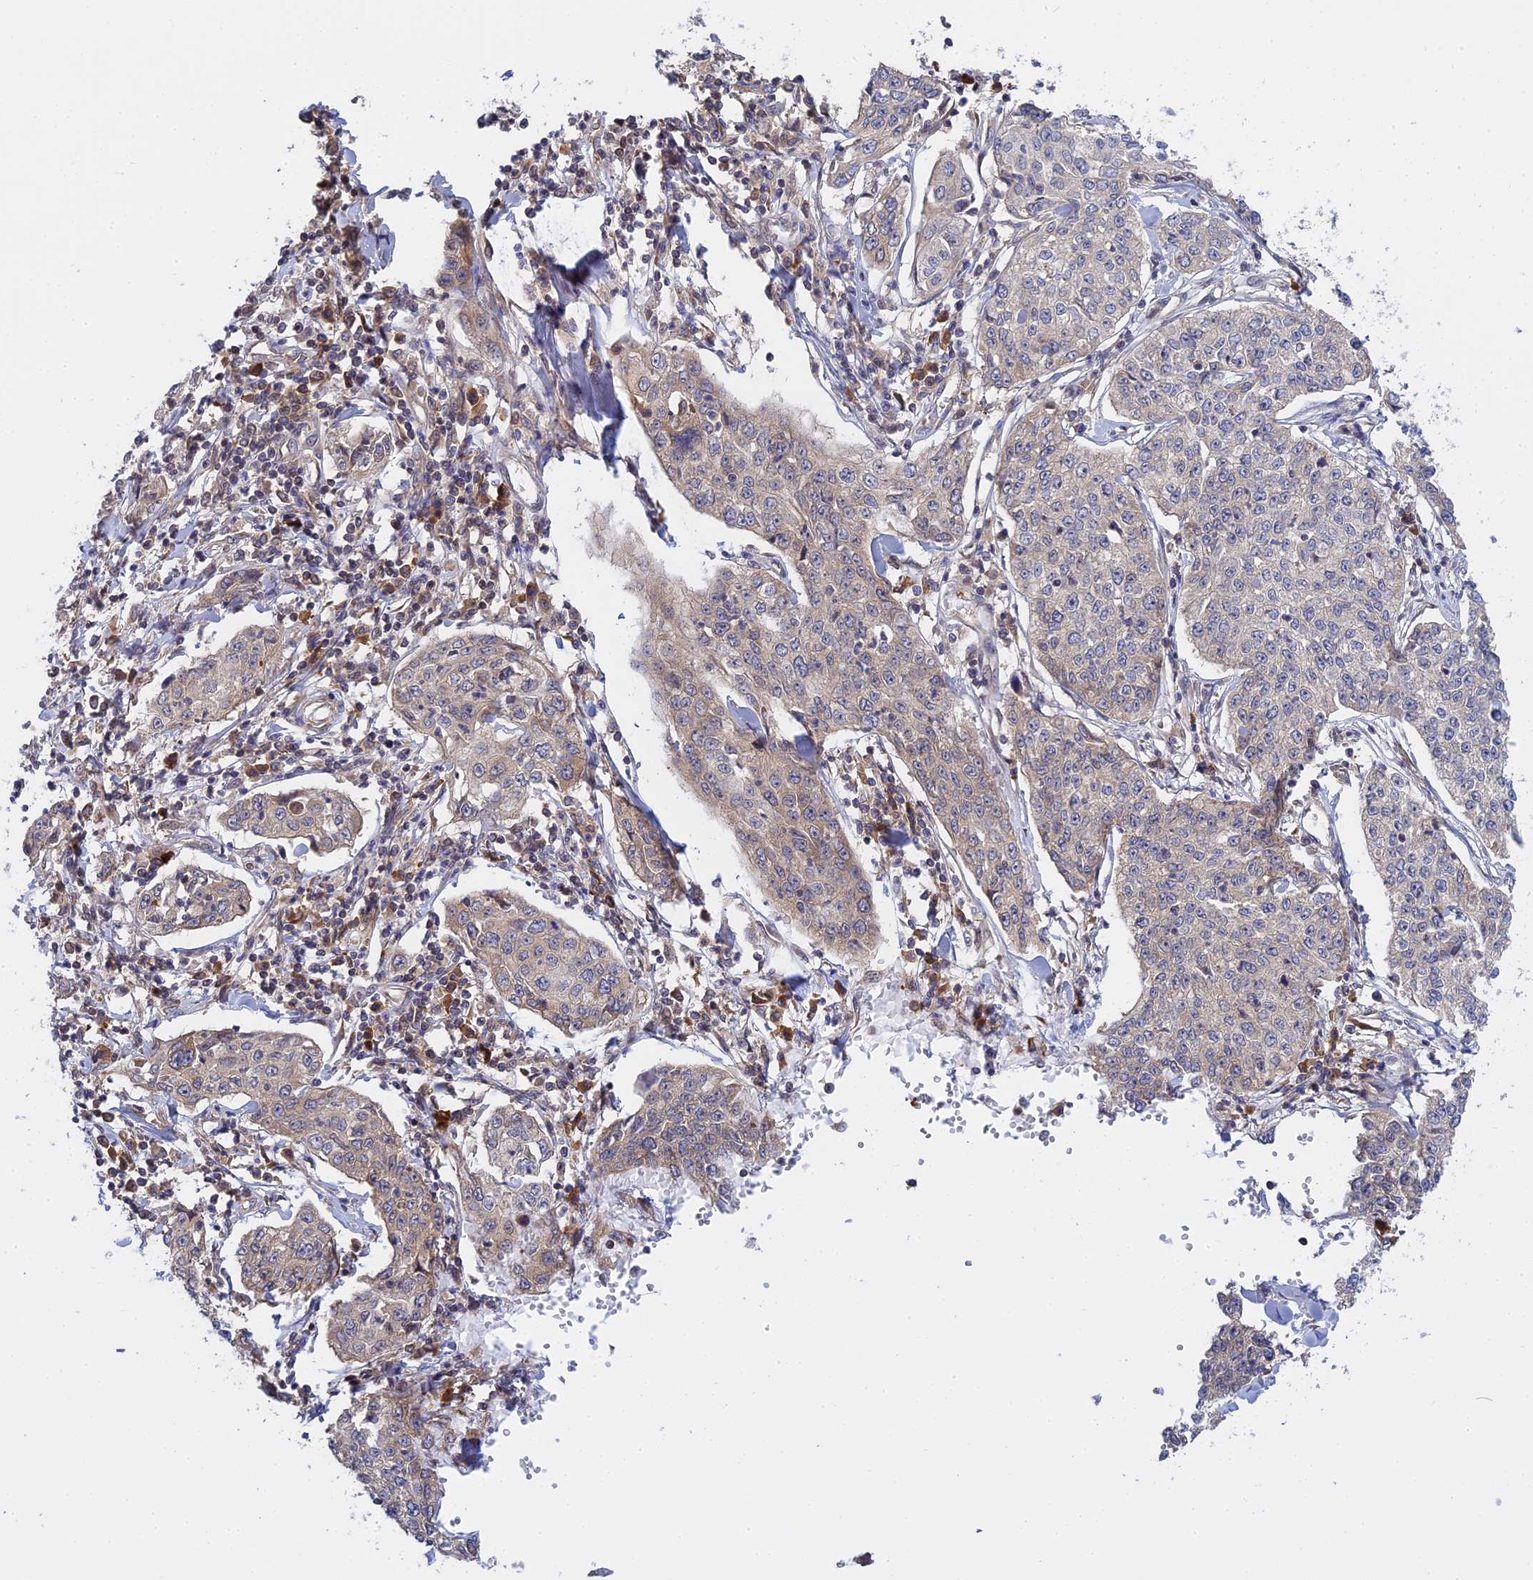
{"staining": {"intensity": "negative", "quantity": "none", "location": "none"}, "tissue": "cervical cancer", "cell_type": "Tumor cells", "image_type": "cancer", "snomed": [{"axis": "morphology", "description": "Squamous cell carcinoma, NOS"}, {"axis": "topography", "description": "Cervix"}], "caption": "A high-resolution histopathology image shows immunohistochemistry staining of squamous cell carcinoma (cervical), which displays no significant positivity in tumor cells.", "gene": "IL21R", "patient": {"sex": "female", "age": 35}}